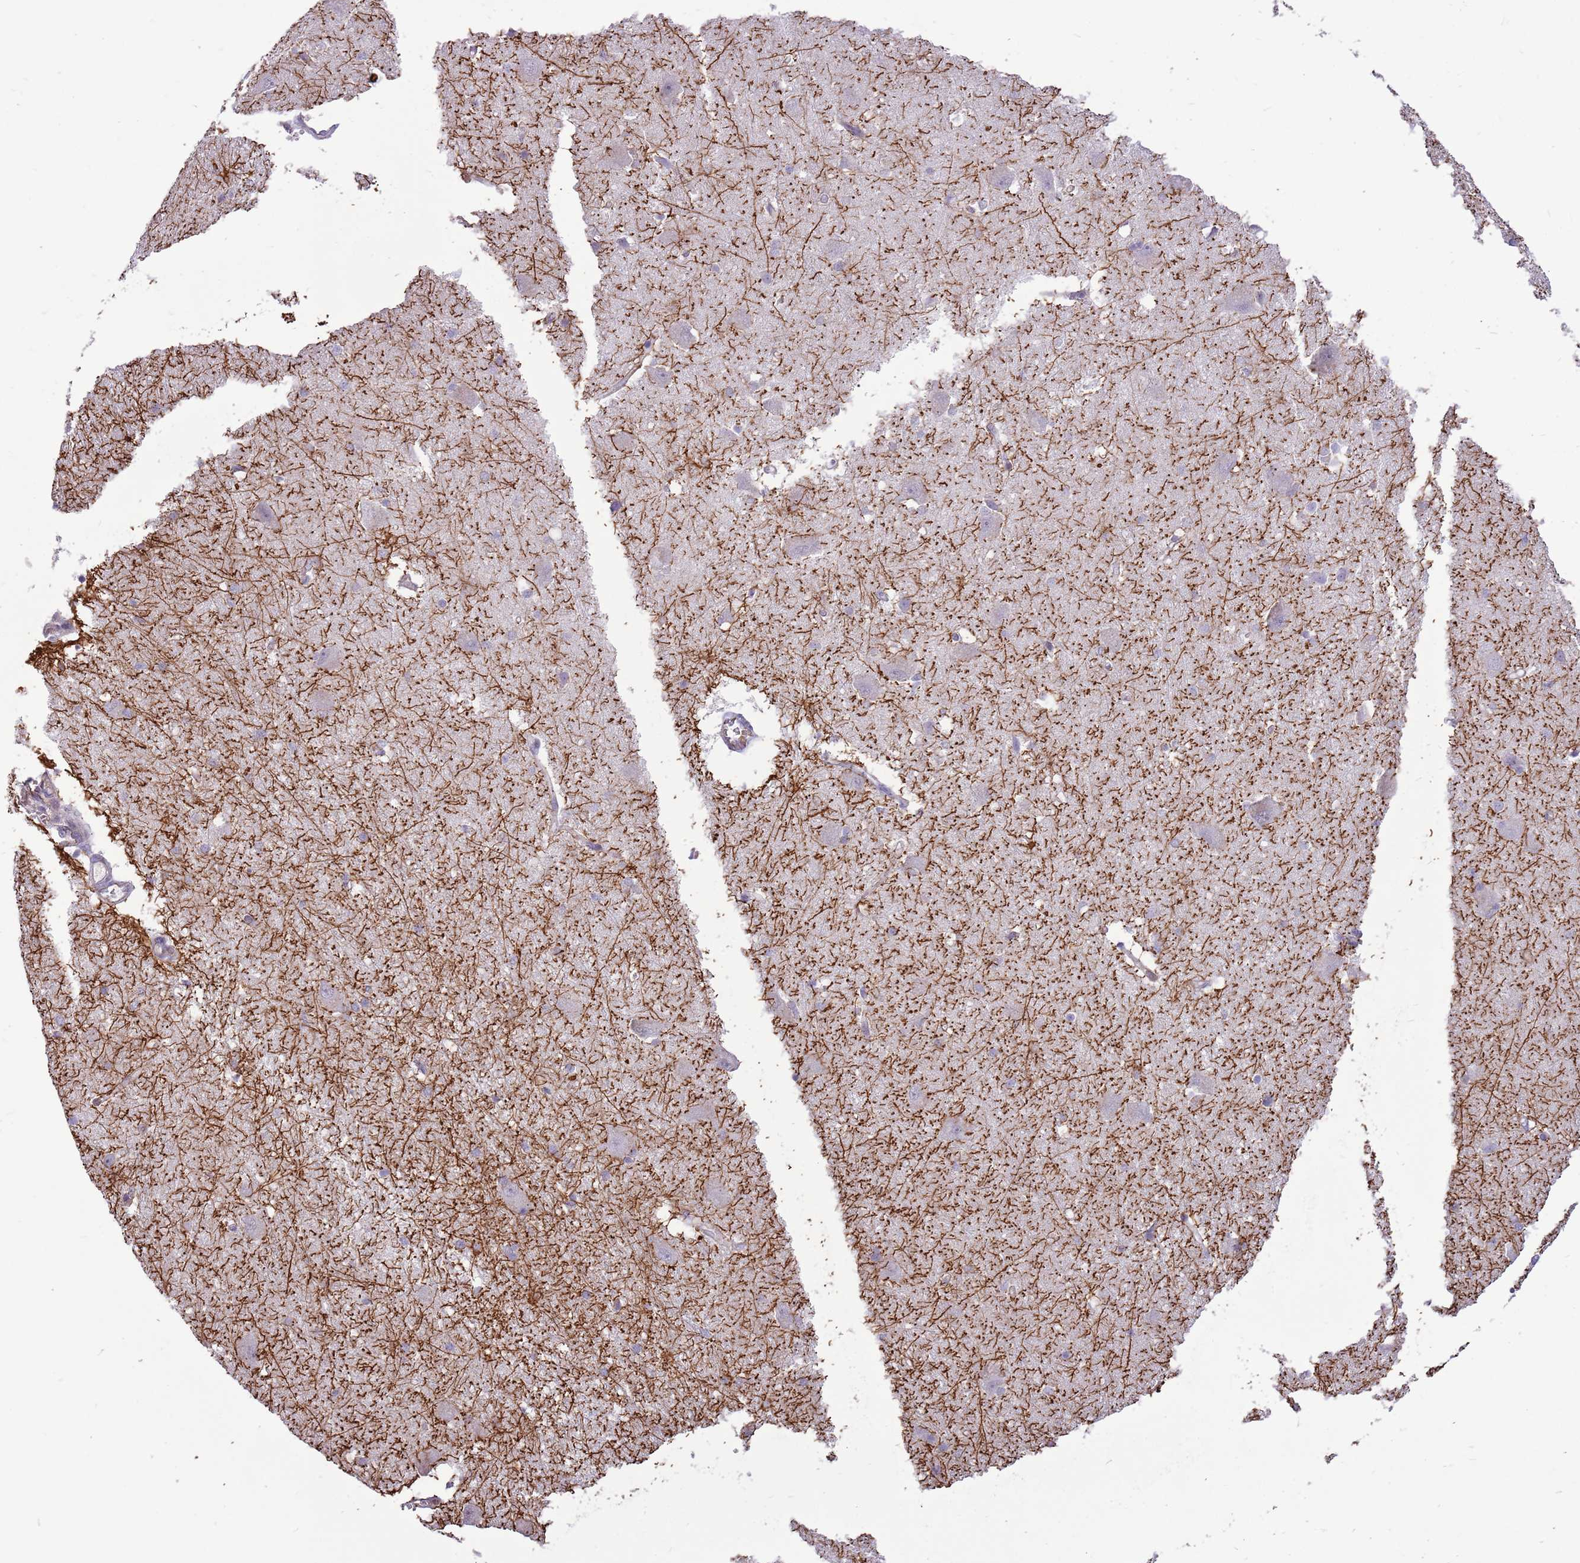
{"staining": {"intensity": "negative", "quantity": "none", "location": "none"}, "tissue": "caudate", "cell_type": "Glial cells", "image_type": "normal", "snomed": [{"axis": "morphology", "description": "Normal tissue, NOS"}, {"axis": "topography", "description": "Lateral ventricle wall"}], "caption": "IHC image of benign human caudate stained for a protein (brown), which demonstrates no staining in glial cells.", "gene": "PCNX1", "patient": {"sex": "male", "age": 37}}